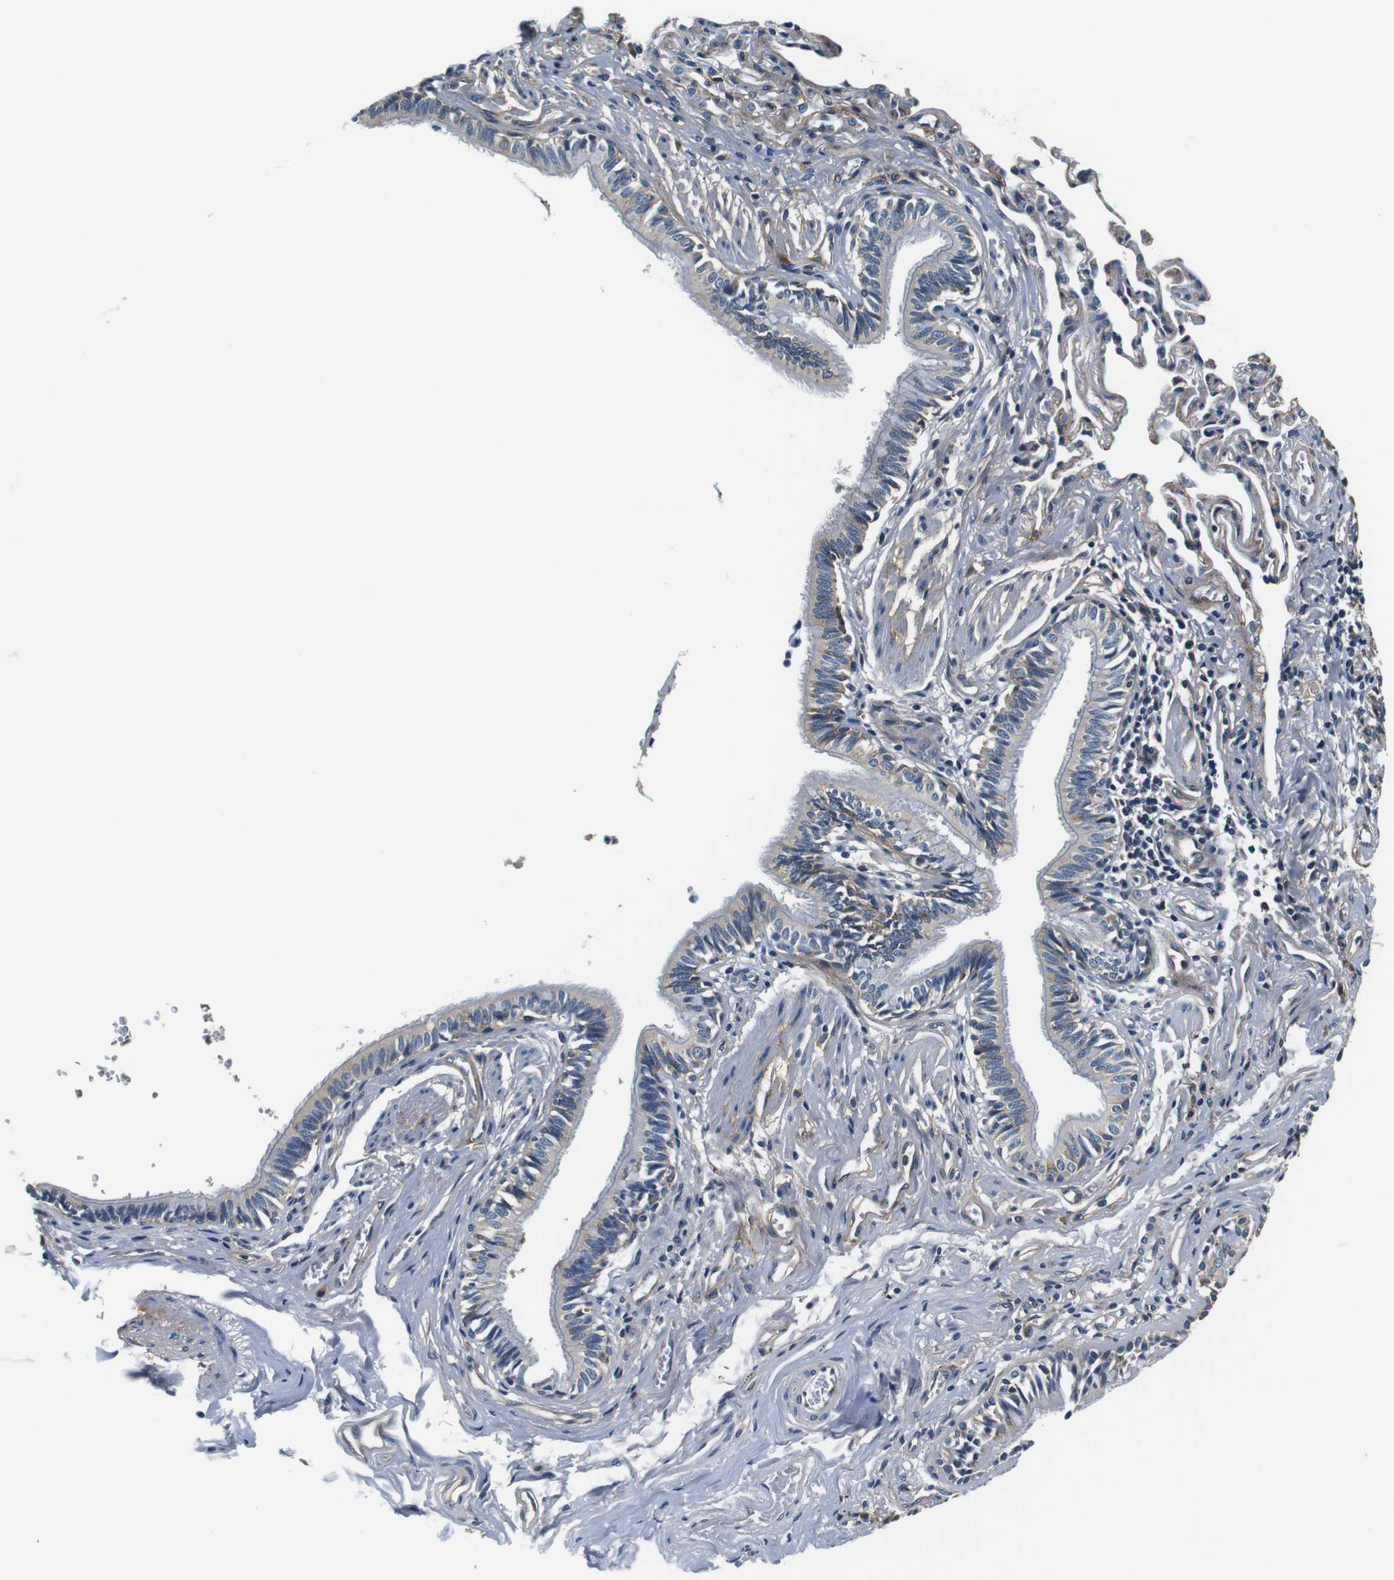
{"staining": {"intensity": "moderate", "quantity": "25%-75%", "location": "cytoplasmic/membranous"}, "tissue": "bronchus", "cell_type": "Respiratory epithelial cells", "image_type": "normal", "snomed": [{"axis": "morphology", "description": "Normal tissue, NOS"}, {"axis": "topography", "description": "Bronchus"}, {"axis": "topography", "description": "Lung"}], "caption": "IHC micrograph of unremarkable bronchus: bronchus stained using immunohistochemistry demonstrates medium levels of moderate protein expression localized specifically in the cytoplasmic/membranous of respiratory epithelial cells, appearing as a cytoplasmic/membranous brown color.", "gene": "COL1A1", "patient": {"sex": "male", "age": 64}}